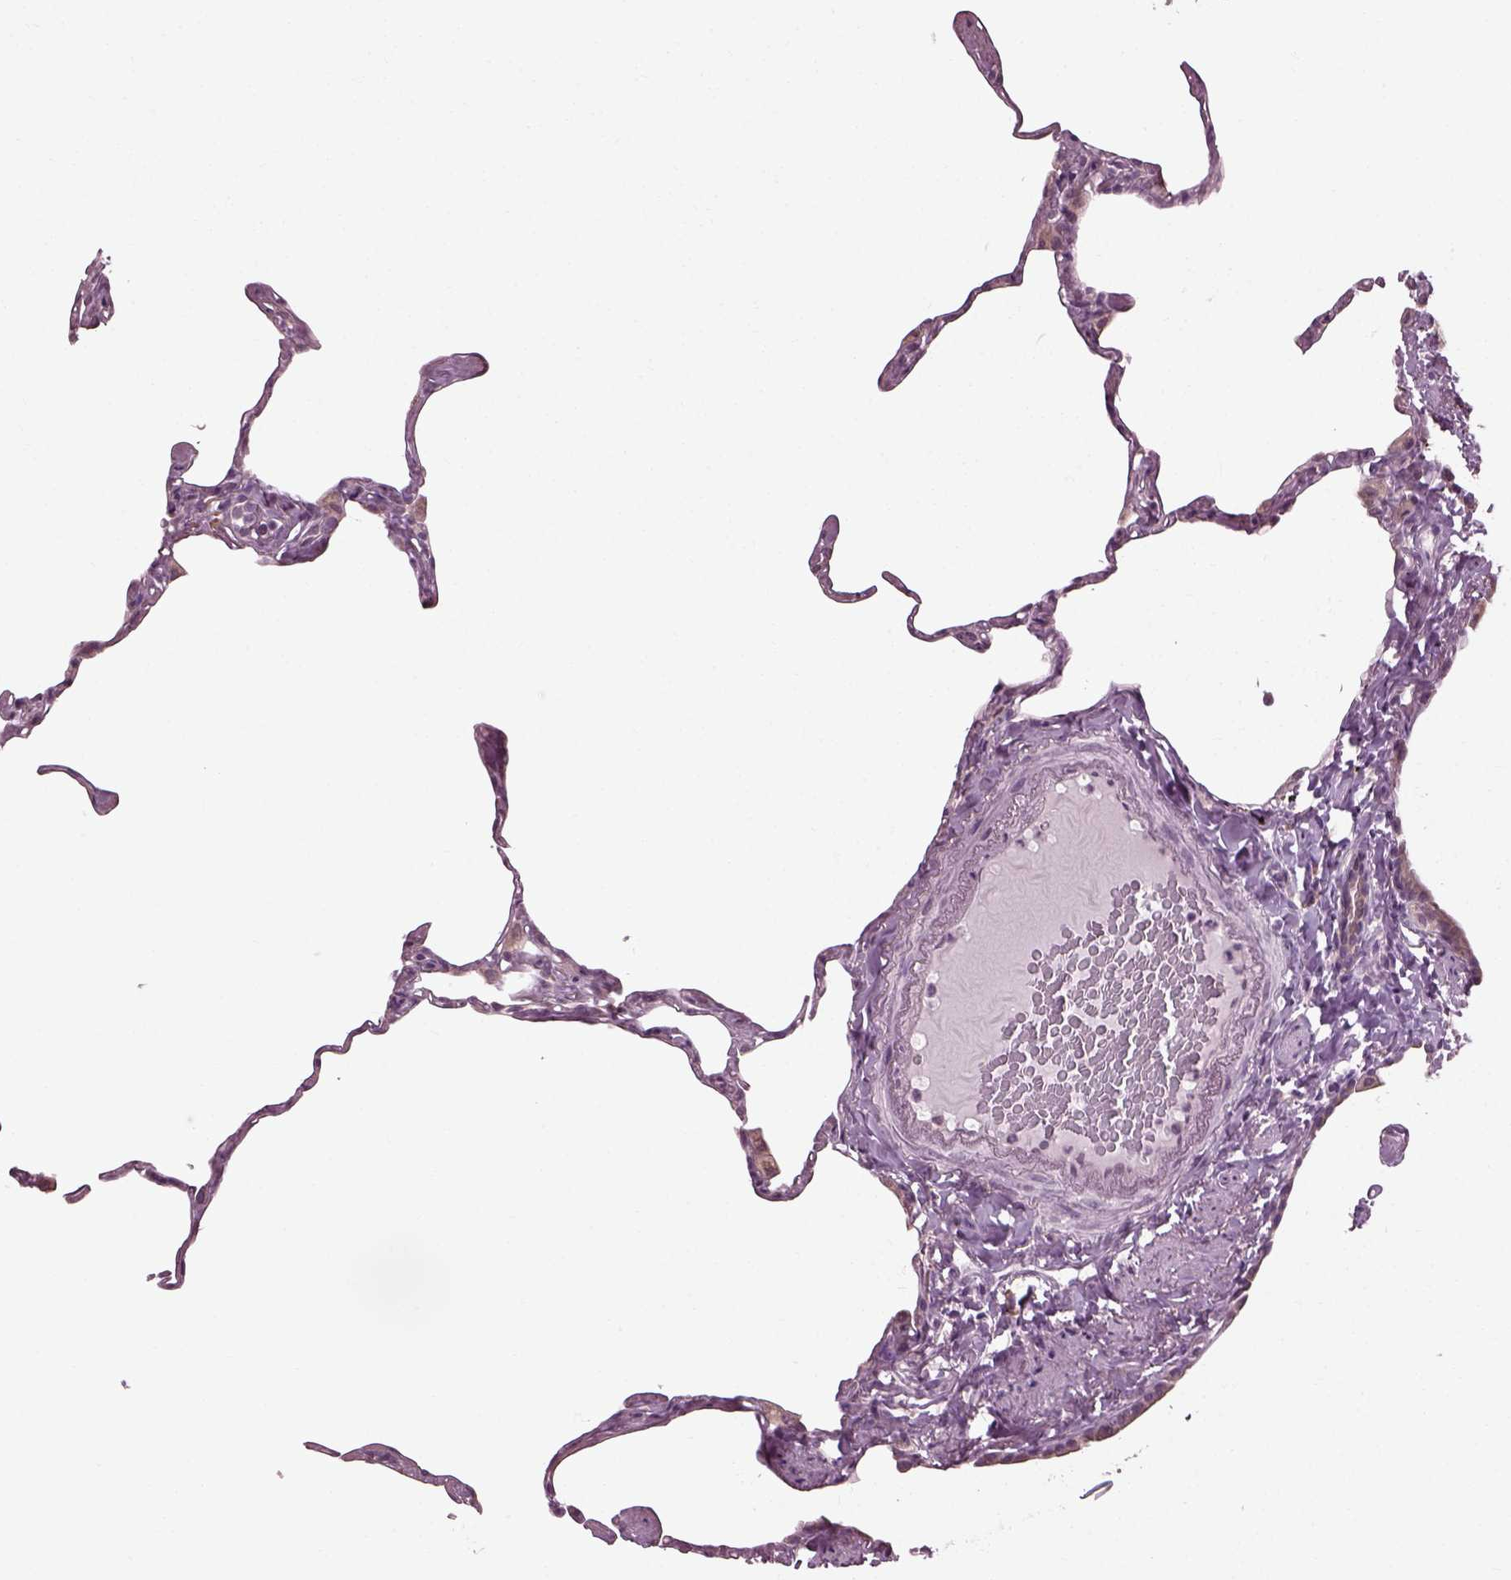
{"staining": {"intensity": "weak", "quantity": "25%-75%", "location": "cytoplasmic/membranous"}, "tissue": "lung", "cell_type": "Alveolar cells", "image_type": "normal", "snomed": [{"axis": "morphology", "description": "Normal tissue, NOS"}, {"axis": "topography", "description": "Lung"}], "caption": "This is a histology image of immunohistochemistry (IHC) staining of normal lung, which shows weak positivity in the cytoplasmic/membranous of alveolar cells.", "gene": "CABP5", "patient": {"sex": "male", "age": 65}}